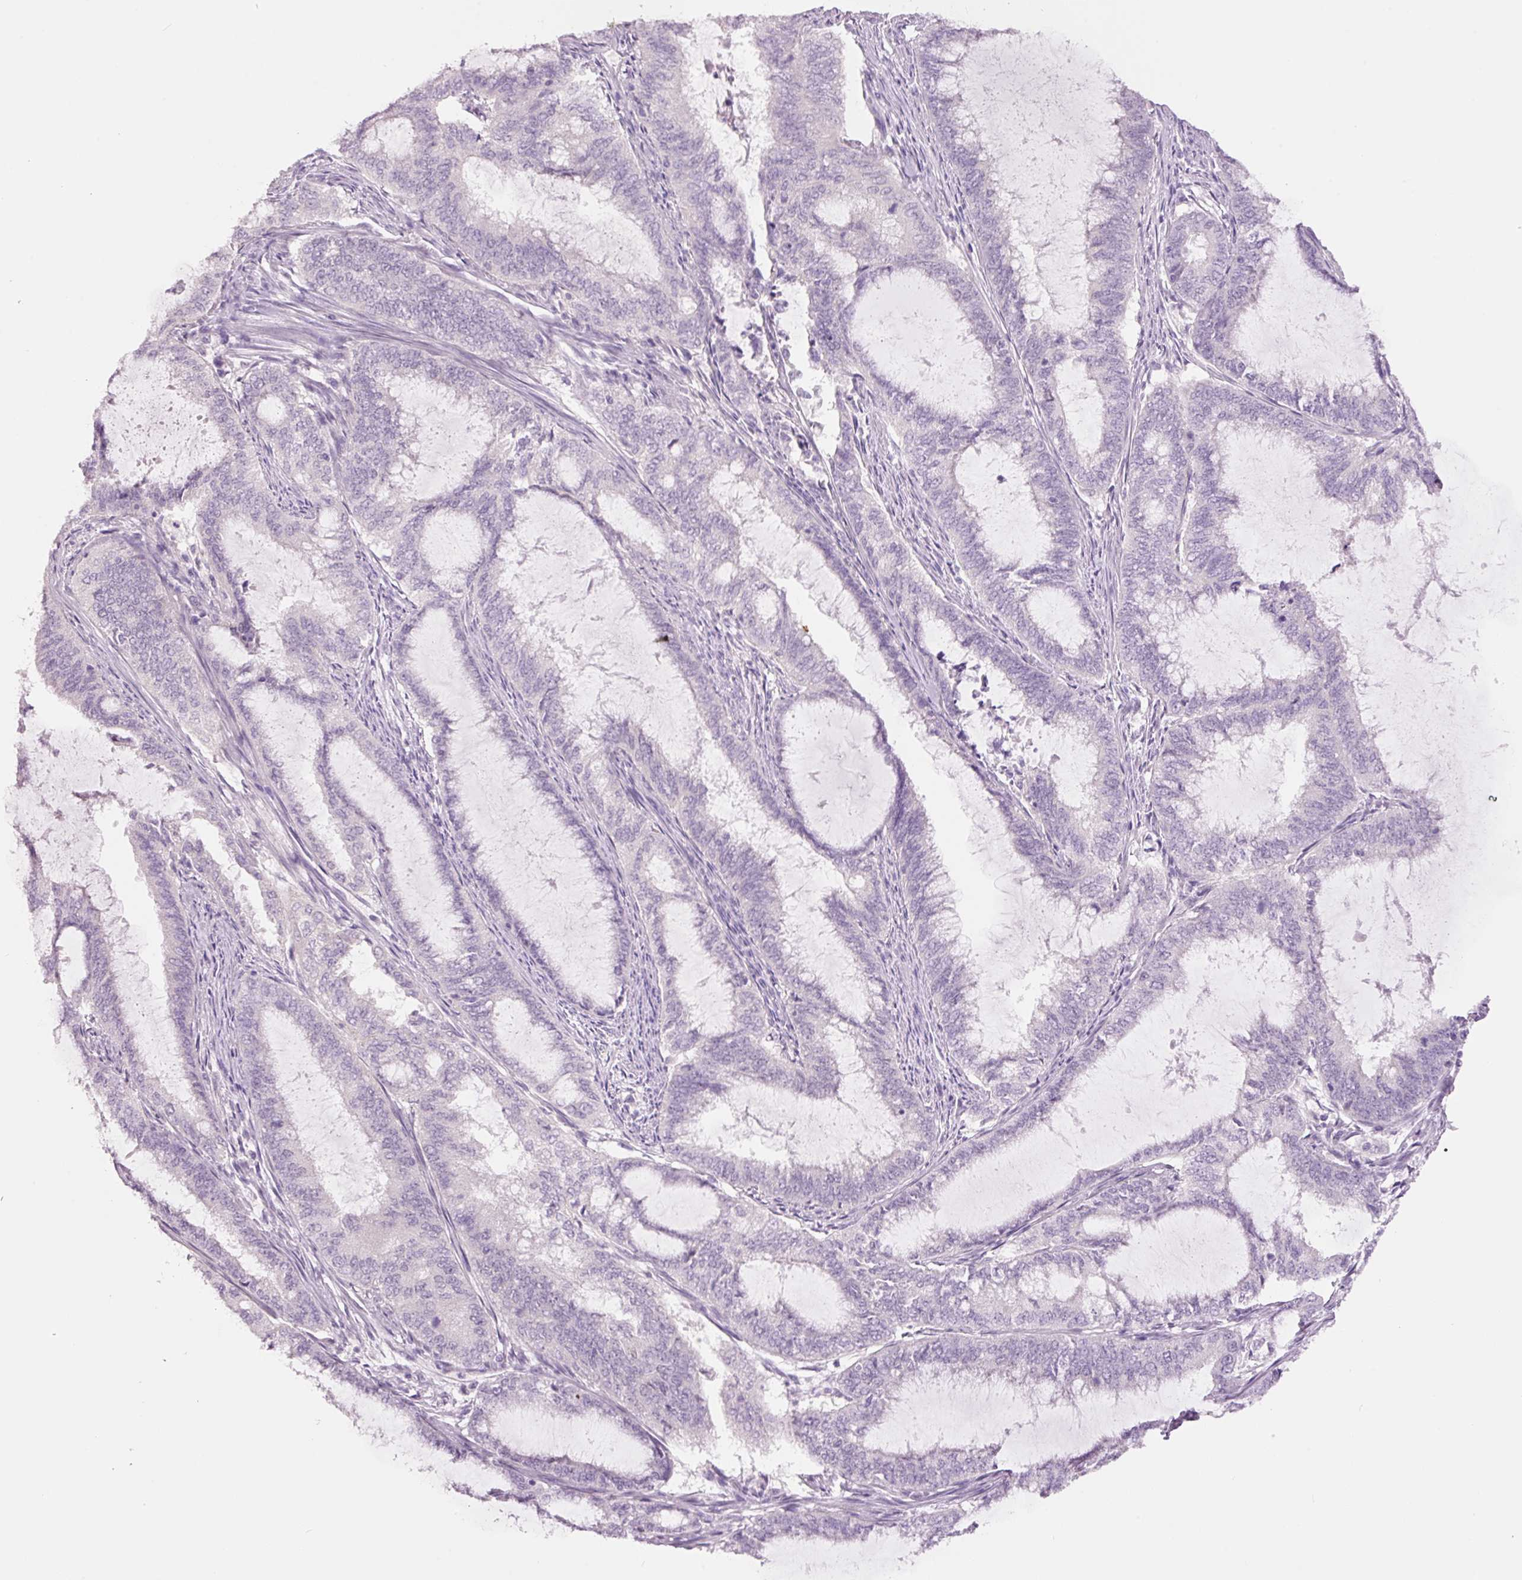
{"staining": {"intensity": "negative", "quantity": "none", "location": "none"}, "tissue": "endometrial cancer", "cell_type": "Tumor cells", "image_type": "cancer", "snomed": [{"axis": "morphology", "description": "Adenocarcinoma, NOS"}, {"axis": "topography", "description": "Endometrium"}], "caption": "Endometrial adenocarcinoma was stained to show a protein in brown. There is no significant staining in tumor cells.", "gene": "GCG", "patient": {"sex": "female", "age": 51}}